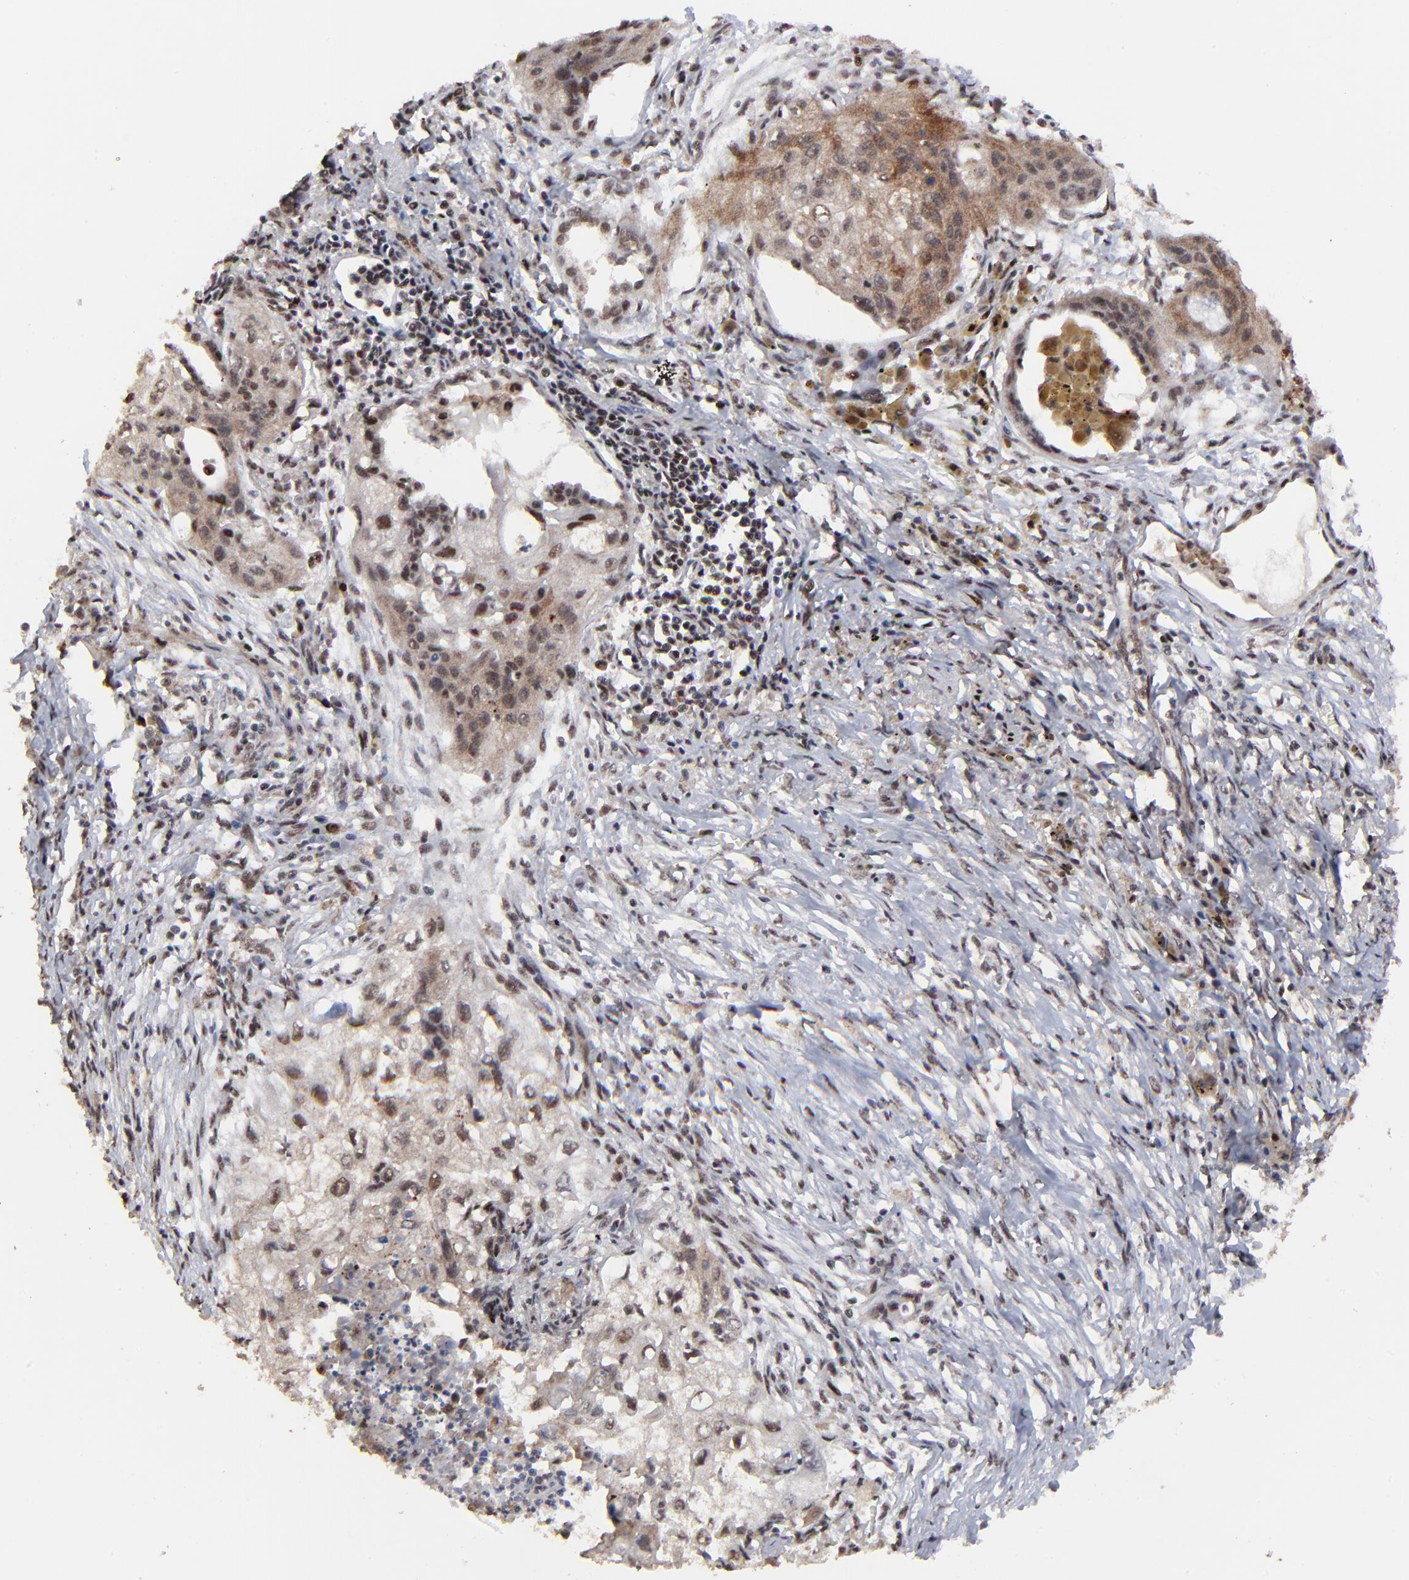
{"staining": {"intensity": "weak", "quantity": "25%-75%", "location": "cytoplasmic/membranous,nuclear"}, "tissue": "lung cancer", "cell_type": "Tumor cells", "image_type": "cancer", "snomed": [{"axis": "morphology", "description": "Squamous cell carcinoma, NOS"}, {"axis": "topography", "description": "Lung"}], "caption": "Immunohistochemistry of lung cancer (squamous cell carcinoma) displays low levels of weak cytoplasmic/membranous and nuclear positivity in approximately 25%-75% of tumor cells.", "gene": "RBM22", "patient": {"sex": "male", "age": 71}}